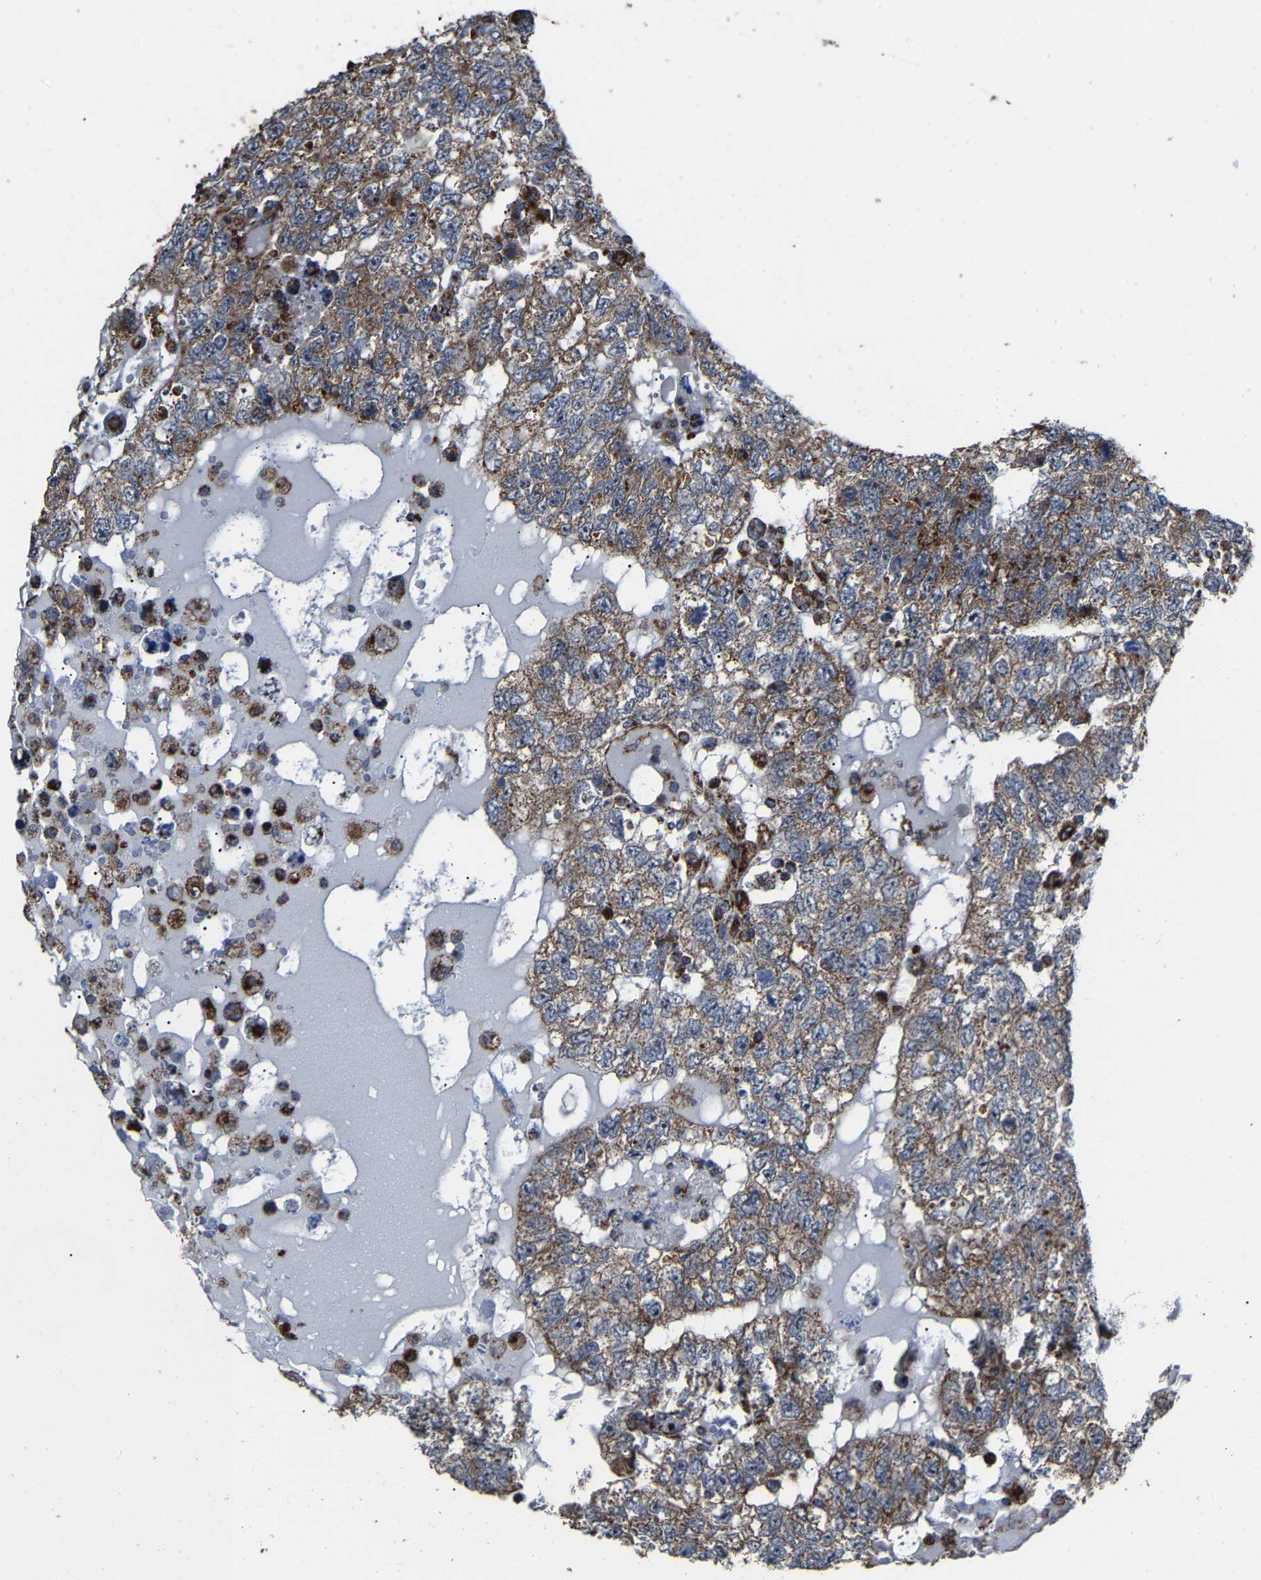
{"staining": {"intensity": "moderate", "quantity": ">75%", "location": "cytoplasmic/membranous"}, "tissue": "testis cancer", "cell_type": "Tumor cells", "image_type": "cancer", "snomed": [{"axis": "morphology", "description": "Carcinoma, Embryonal, NOS"}, {"axis": "topography", "description": "Testis"}], "caption": "This micrograph exhibits immunohistochemistry staining of human testis cancer, with medium moderate cytoplasmic/membranous expression in approximately >75% of tumor cells.", "gene": "NDUFV3", "patient": {"sex": "male", "age": 36}}